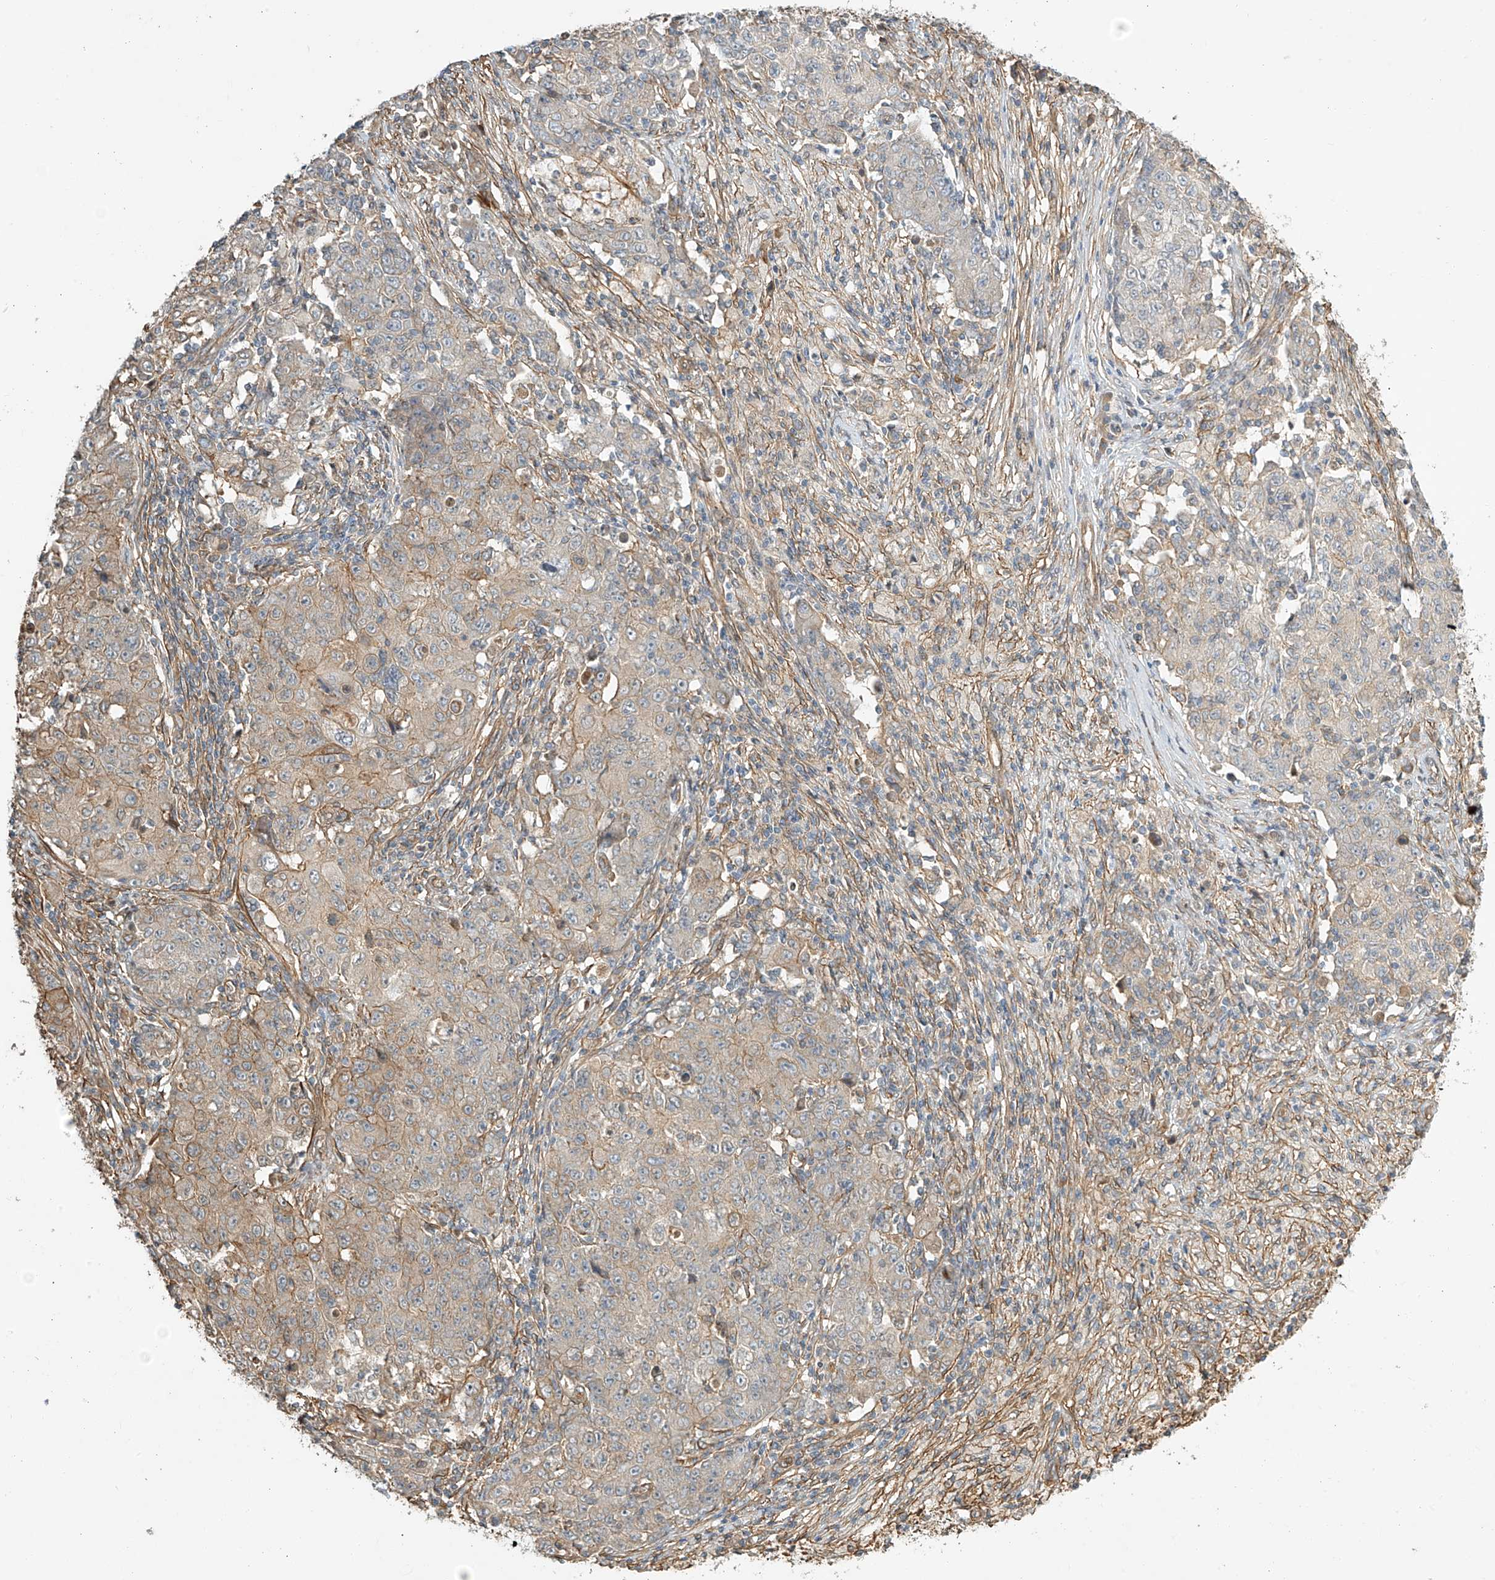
{"staining": {"intensity": "moderate", "quantity": "<25%", "location": "cytoplasmic/membranous"}, "tissue": "ovarian cancer", "cell_type": "Tumor cells", "image_type": "cancer", "snomed": [{"axis": "morphology", "description": "Carcinoma, endometroid"}, {"axis": "topography", "description": "Ovary"}], "caption": "A histopathology image showing moderate cytoplasmic/membranous positivity in about <25% of tumor cells in endometroid carcinoma (ovarian), as visualized by brown immunohistochemical staining.", "gene": "CSMD3", "patient": {"sex": "female", "age": 42}}